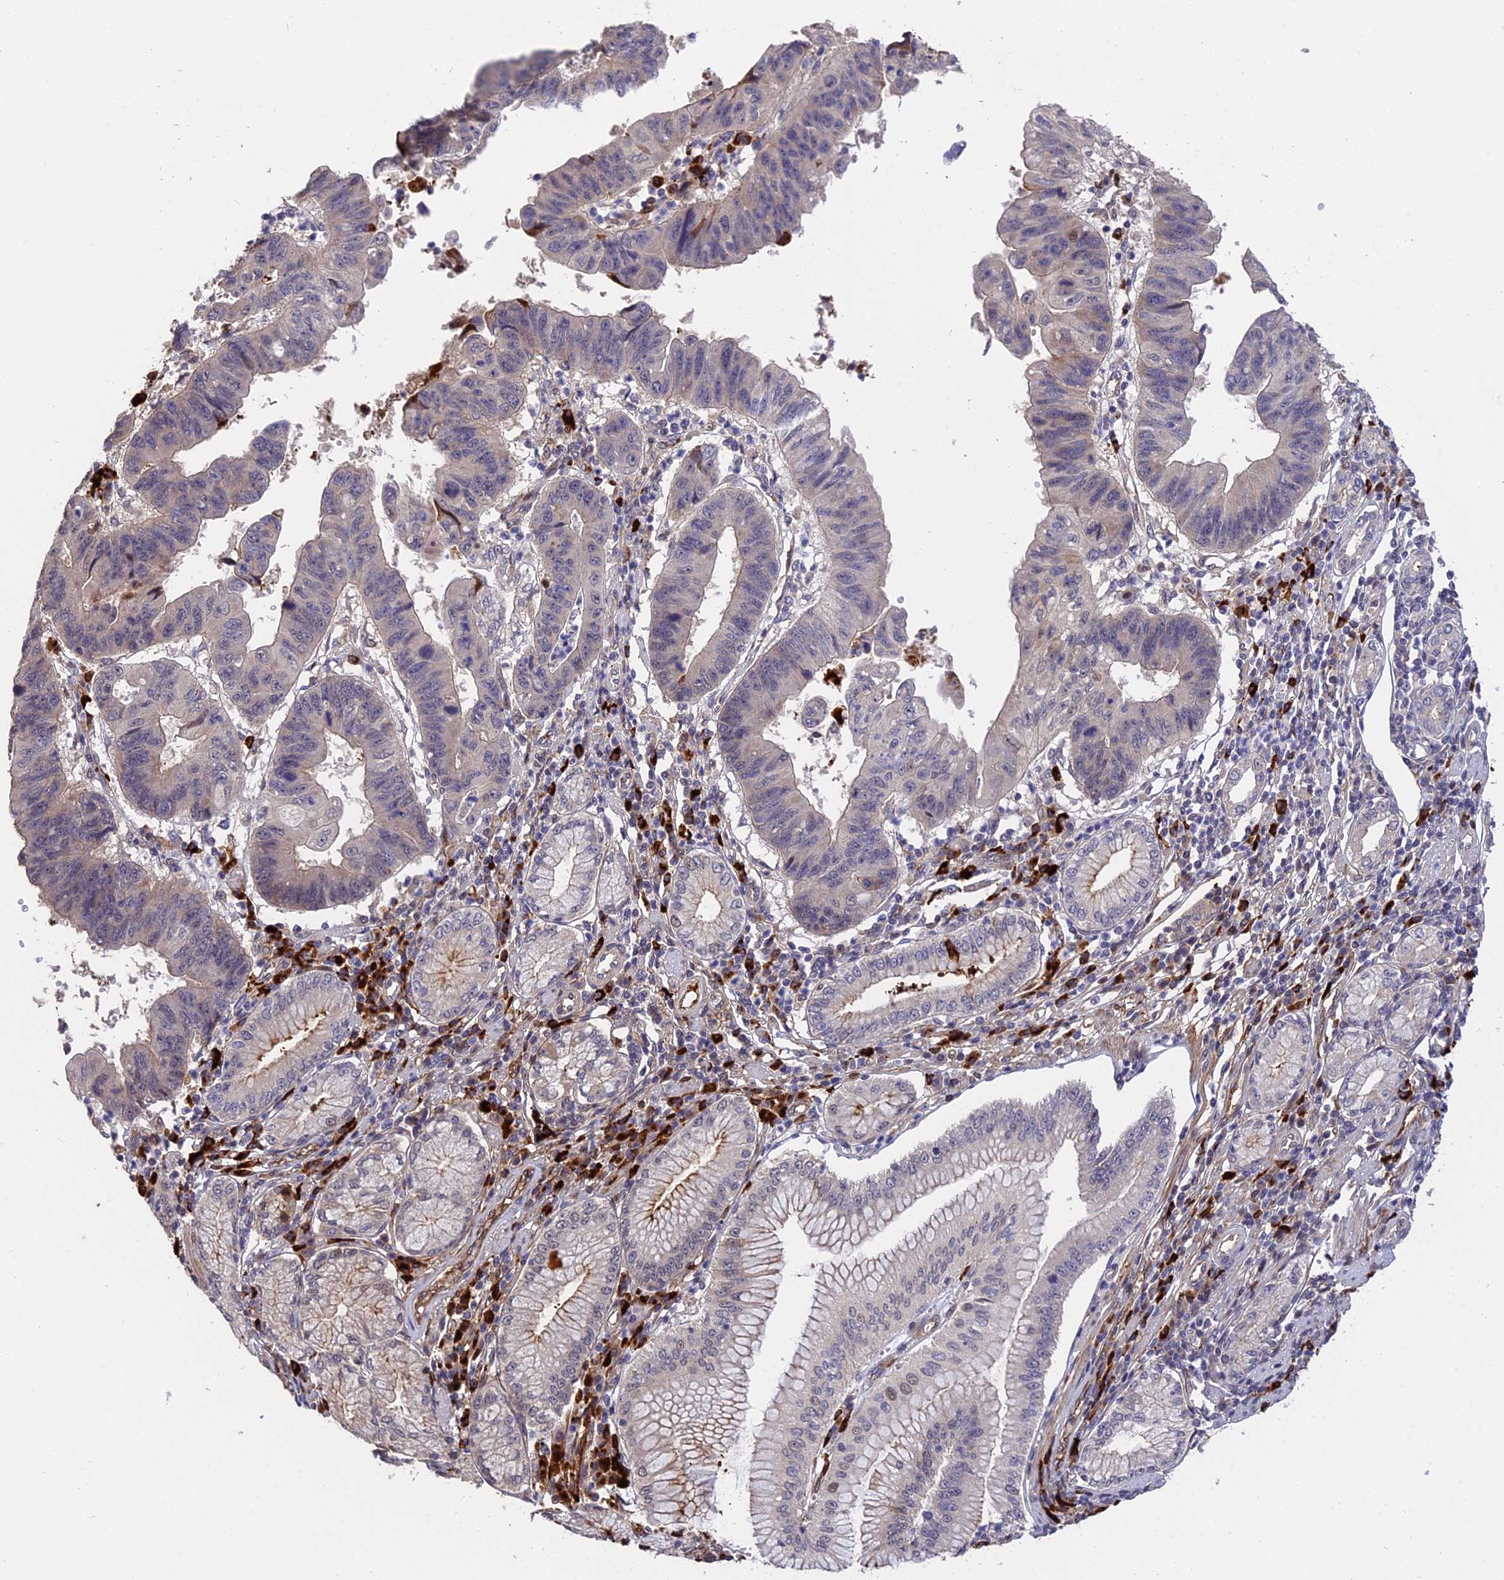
{"staining": {"intensity": "weak", "quantity": "<25%", "location": "cytoplasmic/membranous,nuclear"}, "tissue": "stomach cancer", "cell_type": "Tumor cells", "image_type": "cancer", "snomed": [{"axis": "morphology", "description": "Adenocarcinoma, NOS"}, {"axis": "topography", "description": "Stomach"}], "caption": "Stomach cancer was stained to show a protein in brown. There is no significant positivity in tumor cells.", "gene": "MFSD2A", "patient": {"sex": "male", "age": 59}}